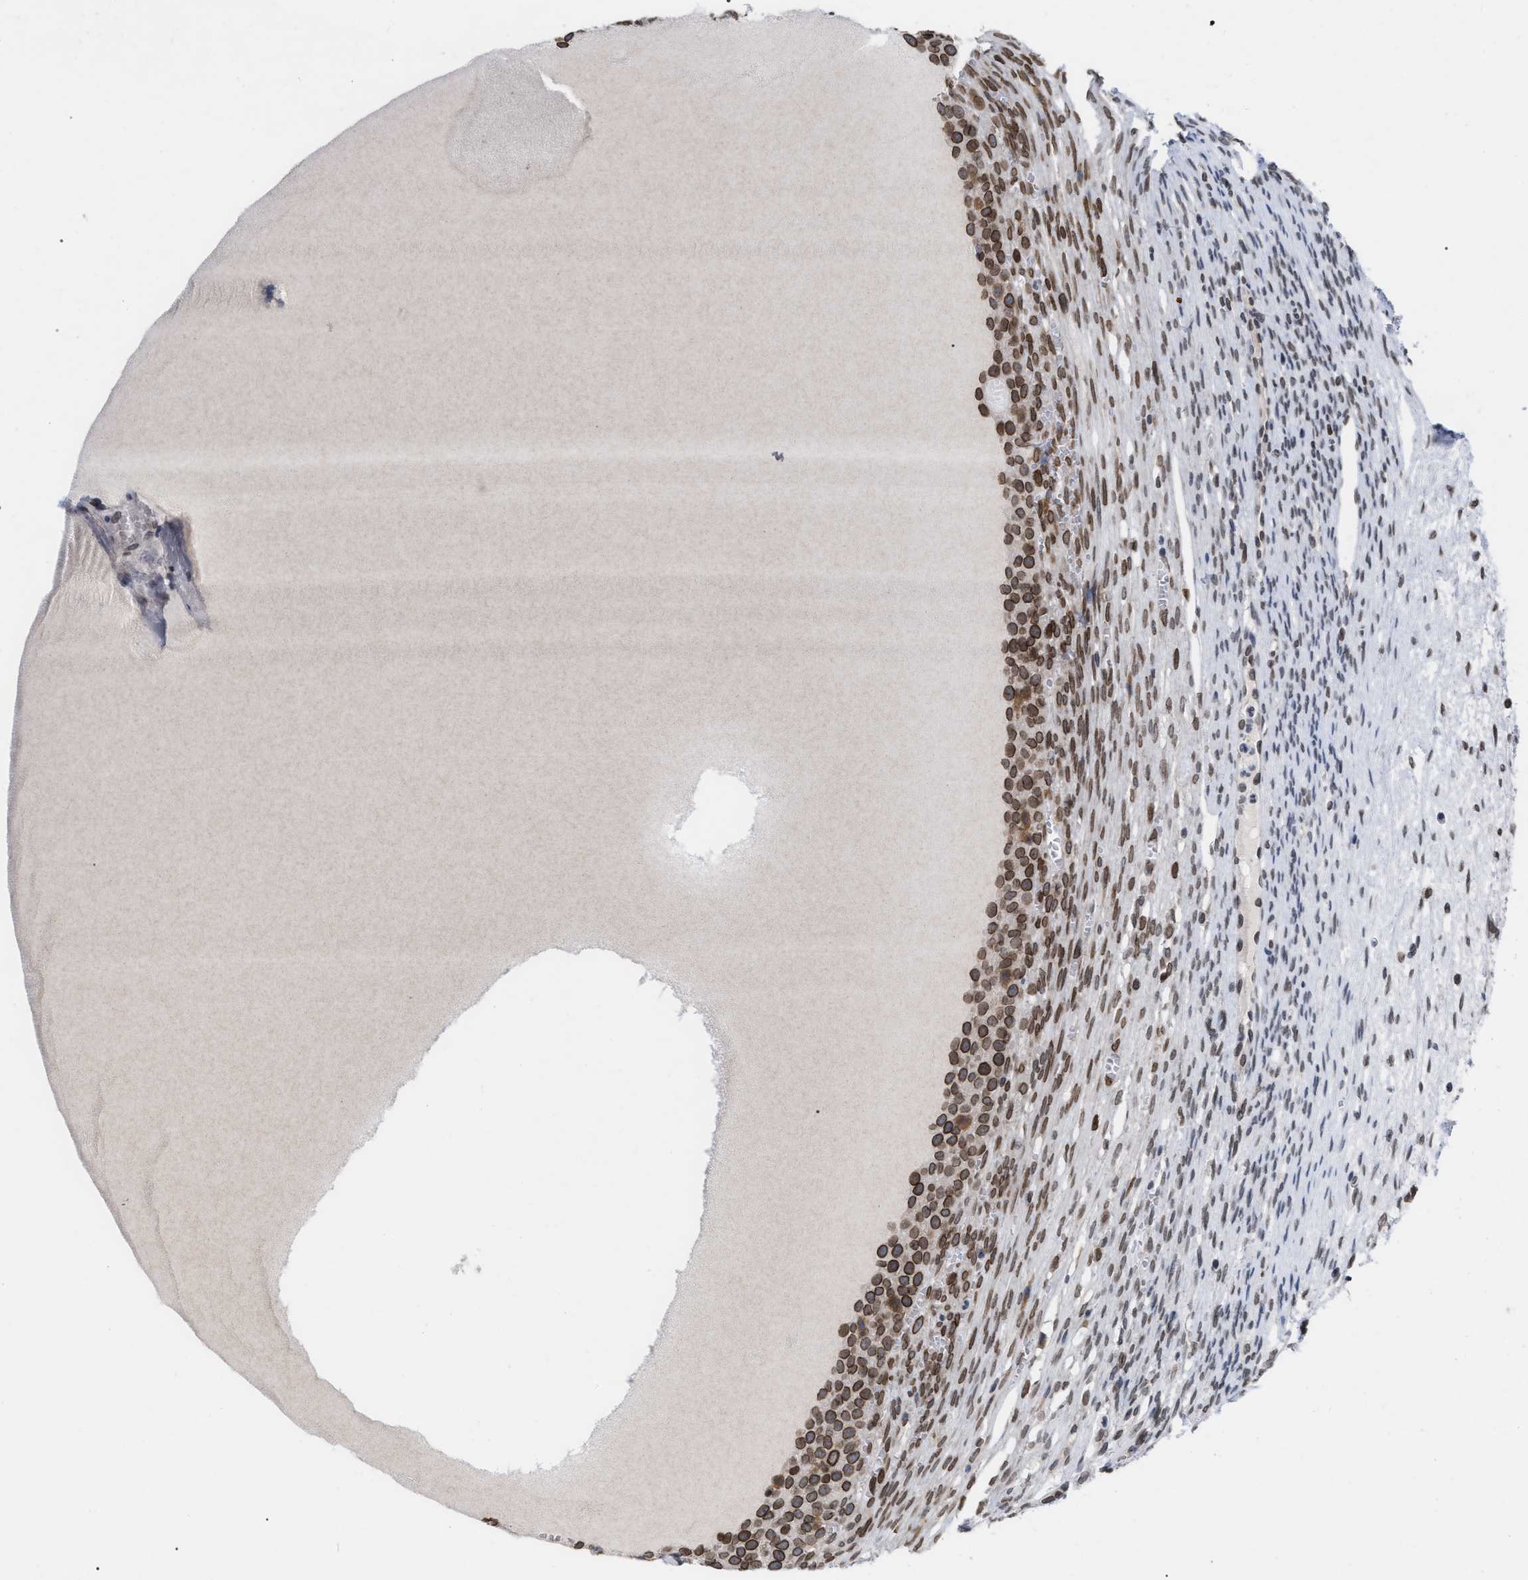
{"staining": {"intensity": "moderate", "quantity": ">75%", "location": "cytoplasmic/membranous,nuclear"}, "tissue": "ovary", "cell_type": "Follicle cells", "image_type": "normal", "snomed": [{"axis": "morphology", "description": "Normal tissue, NOS"}, {"axis": "topography", "description": "Ovary"}], "caption": "The immunohistochemical stain highlights moderate cytoplasmic/membranous,nuclear staining in follicle cells of normal ovary. (Stains: DAB in brown, nuclei in blue, Microscopy: brightfield microscopy at high magnification).", "gene": "TPR", "patient": {"sex": "female", "age": 33}}